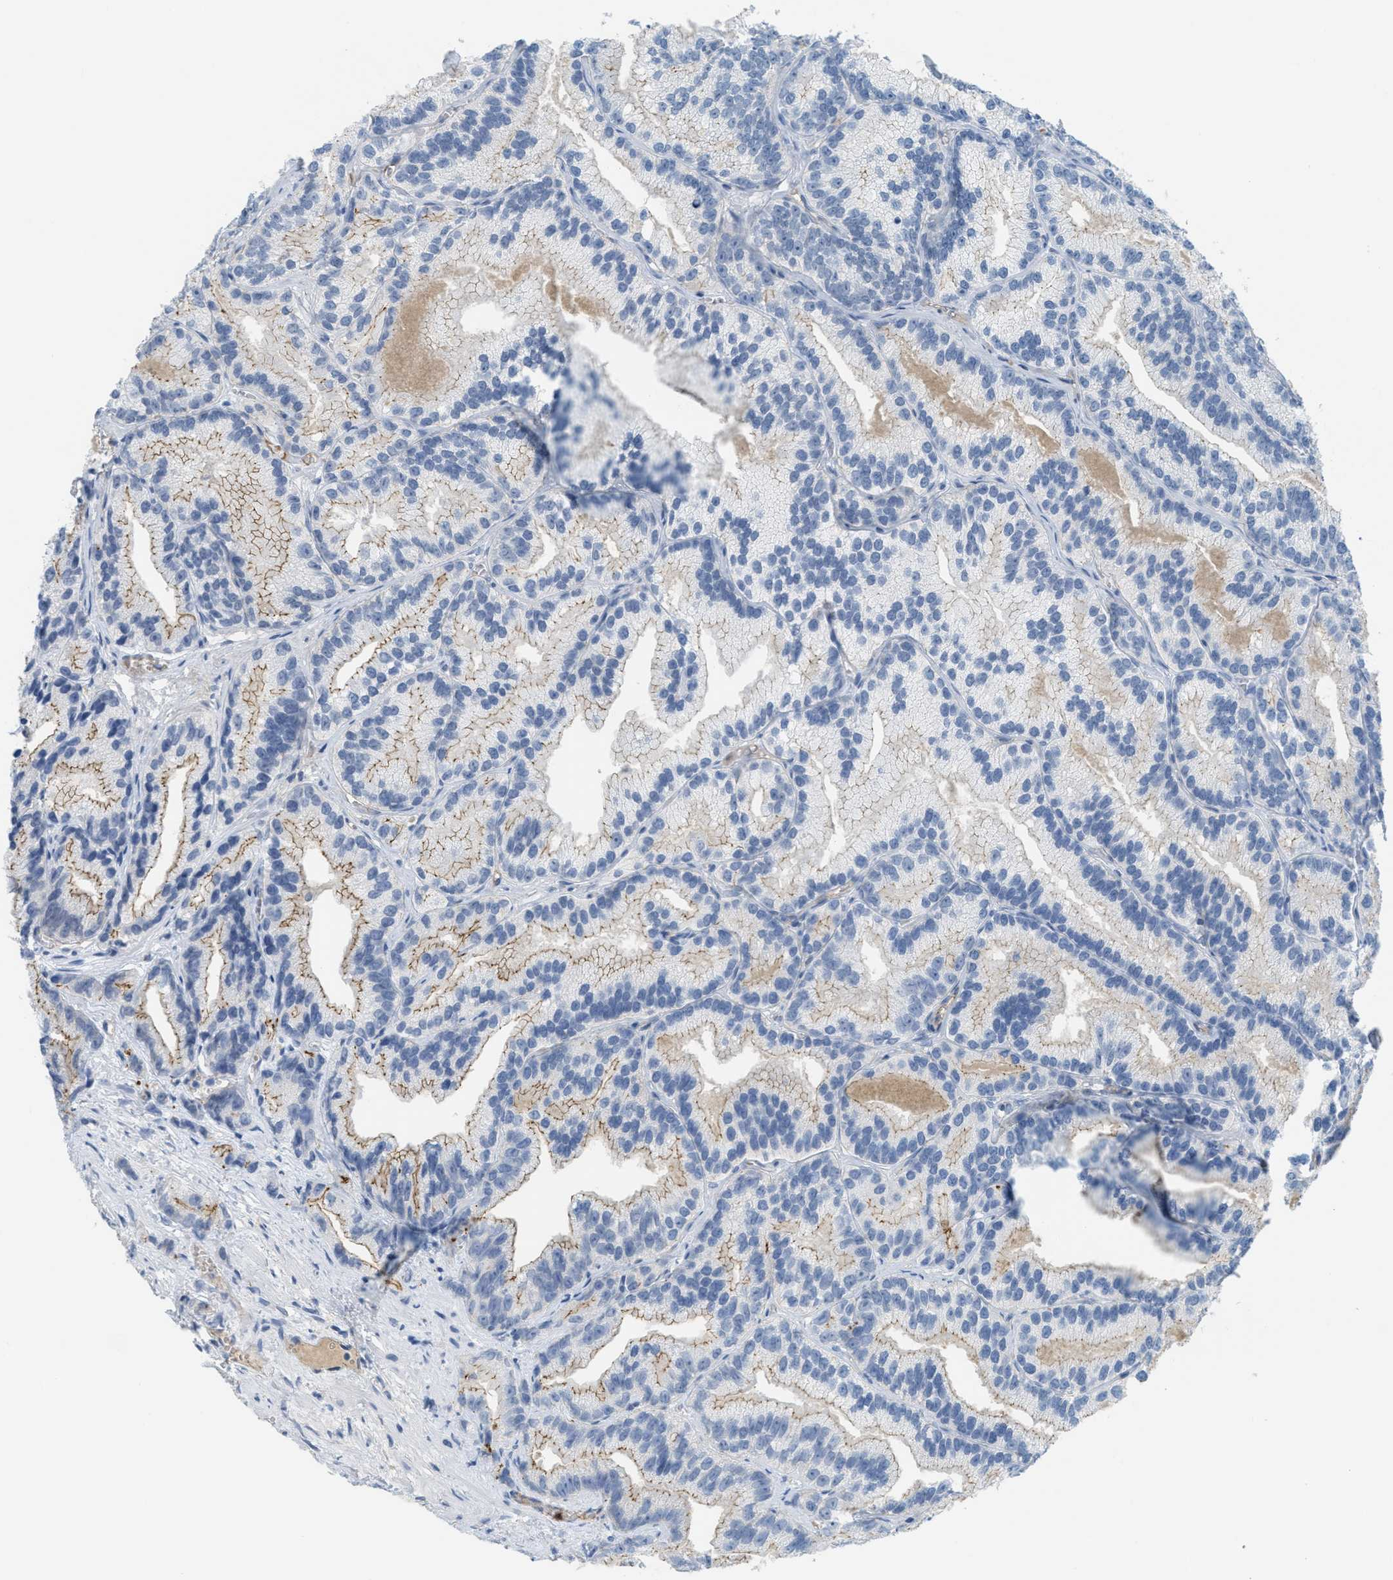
{"staining": {"intensity": "weak", "quantity": "25%-75%", "location": "cytoplasmic/membranous"}, "tissue": "prostate cancer", "cell_type": "Tumor cells", "image_type": "cancer", "snomed": [{"axis": "morphology", "description": "Adenocarcinoma, Low grade"}, {"axis": "topography", "description": "Prostate"}], "caption": "This is an image of IHC staining of prostate cancer (adenocarcinoma (low-grade)), which shows weak expression in the cytoplasmic/membranous of tumor cells.", "gene": "CRB3", "patient": {"sex": "male", "age": 89}}